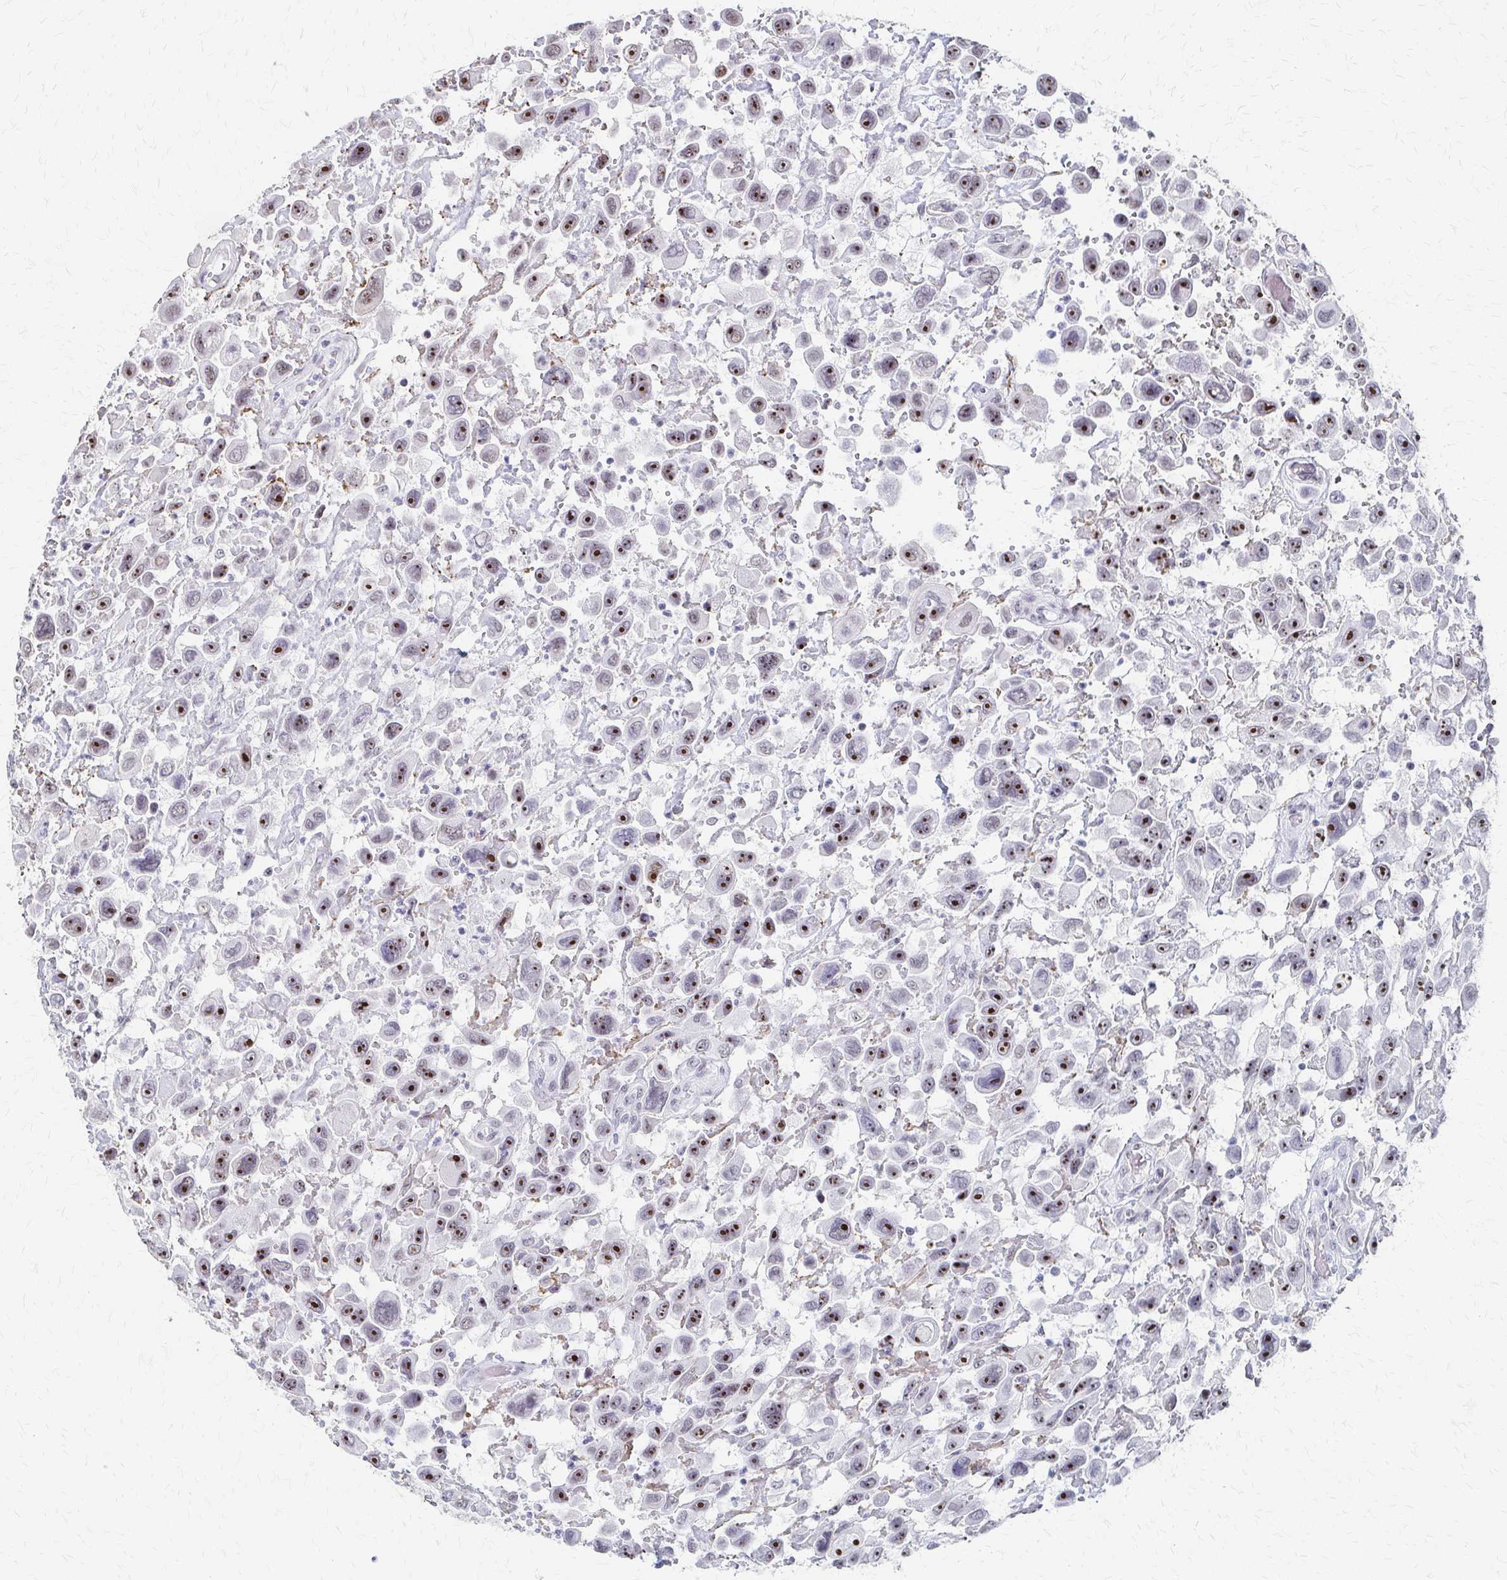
{"staining": {"intensity": "strong", "quantity": ">75%", "location": "nuclear"}, "tissue": "urothelial cancer", "cell_type": "Tumor cells", "image_type": "cancer", "snomed": [{"axis": "morphology", "description": "Urothelial carcinoma, High grade"}, {"axis": "topography", "description": "Urinary bladder"}], "caption": "Immunohistochemical staining of urothelial carcinoma (high-grade) exhibits high levels of strong nuclear expression in about >75% of tumor cells.", "gene": "PES1", "patient": {"sex": "male", "age": 53}}